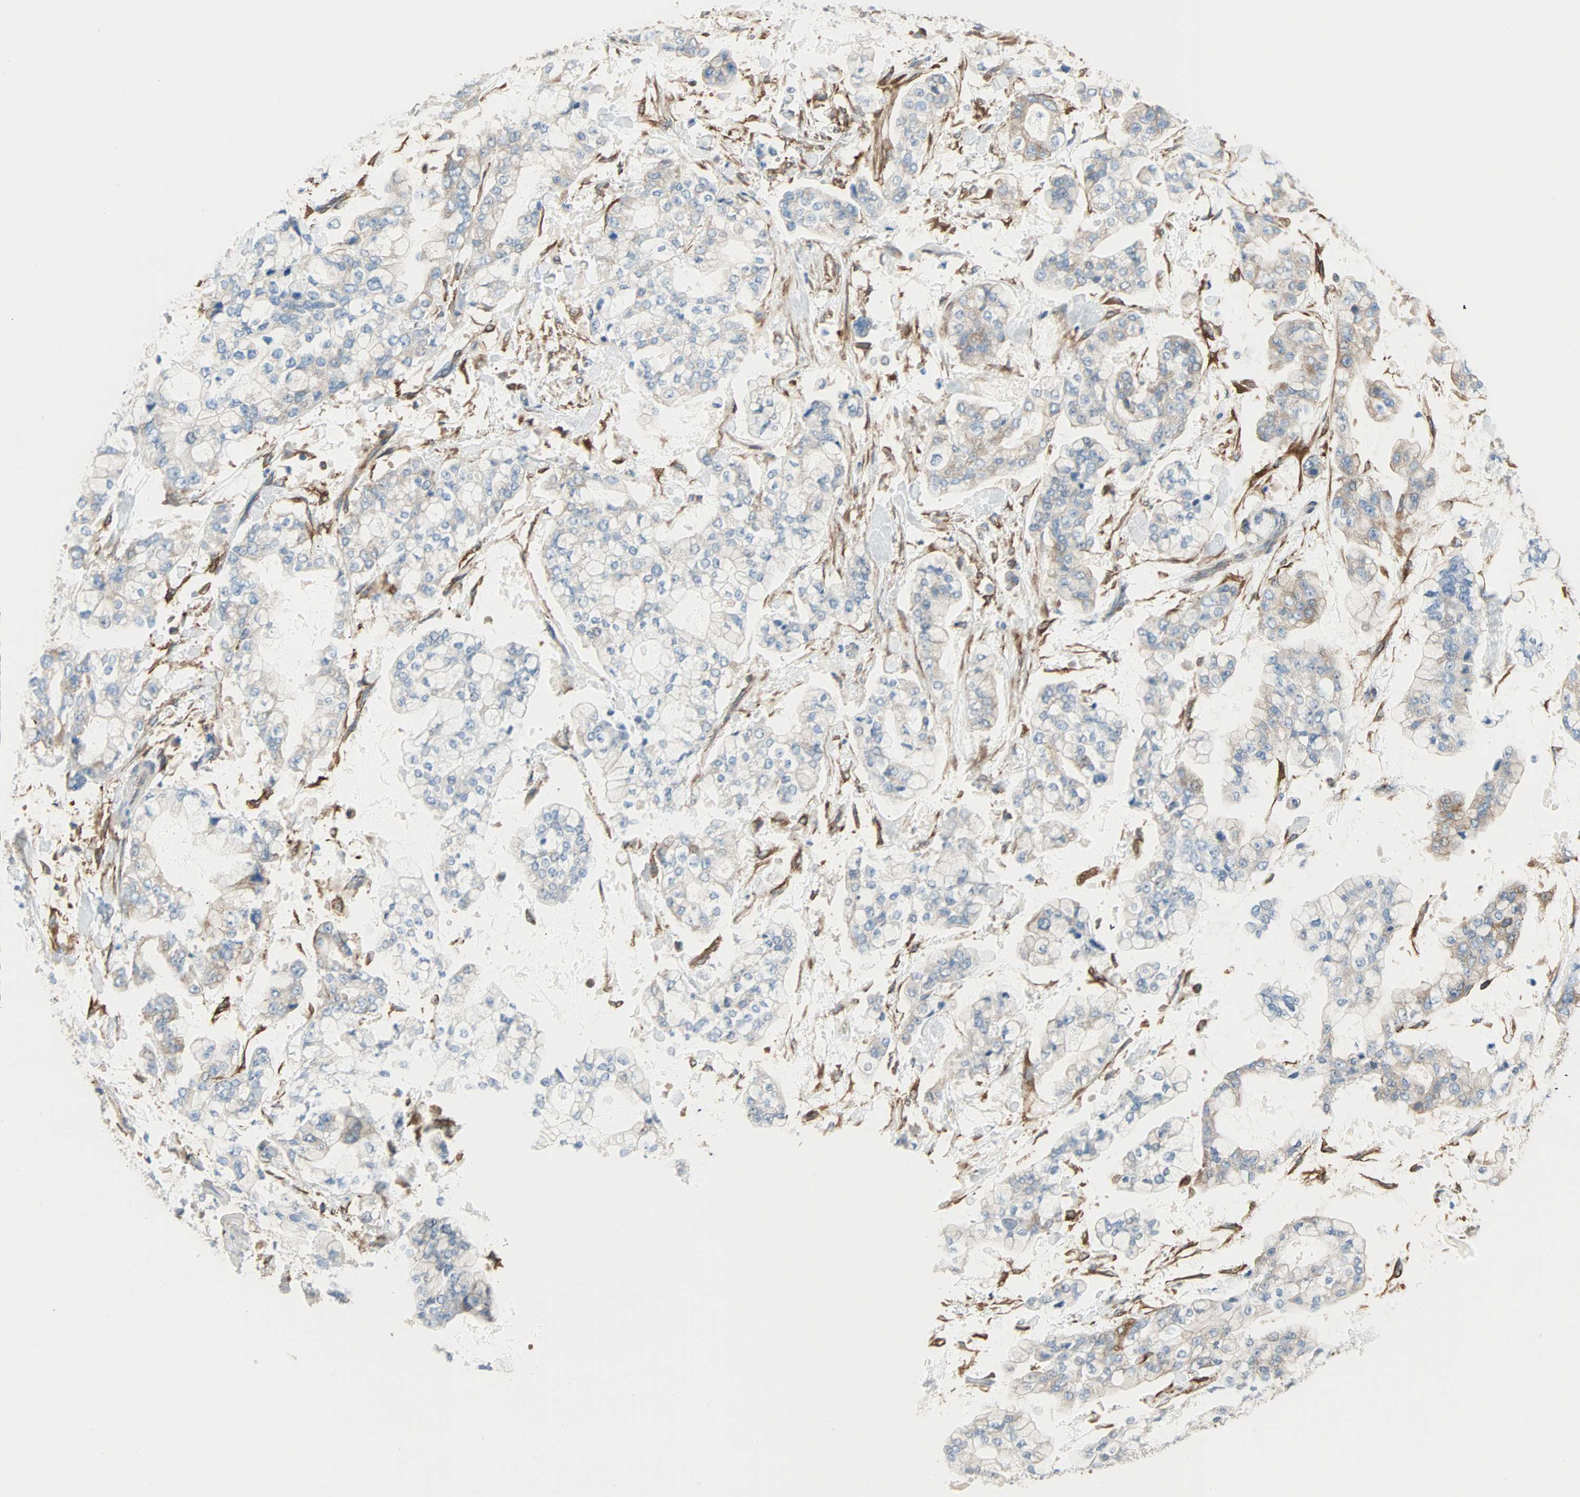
{"staining": {"intensity": "moderate", "quantity": "25%-75%", "location": "cytoplasmic/membranous"}, "tissue": "stomach cancer", "cell_type": "Tumor cells", "image_type": "cancer", "snomed": [{"axis": "morphology", "description": "Normal tissue, NOS"}, {"axis": "morphology", "description": "Adenocarcinoma, NOS"}, {"axis": "topography", "description": "Stomach, upper"}, {"axis": "topography", "description": "Stomach"}], "caption": "Stomach adenocarcinoma stained with a brown dye reveals moderate cytoplasmic/membranous positive expression in approximately 25%-75% of tumor cells.", "gene": "EPB41L2", "patient": {"sex": "male", "age": 76}}